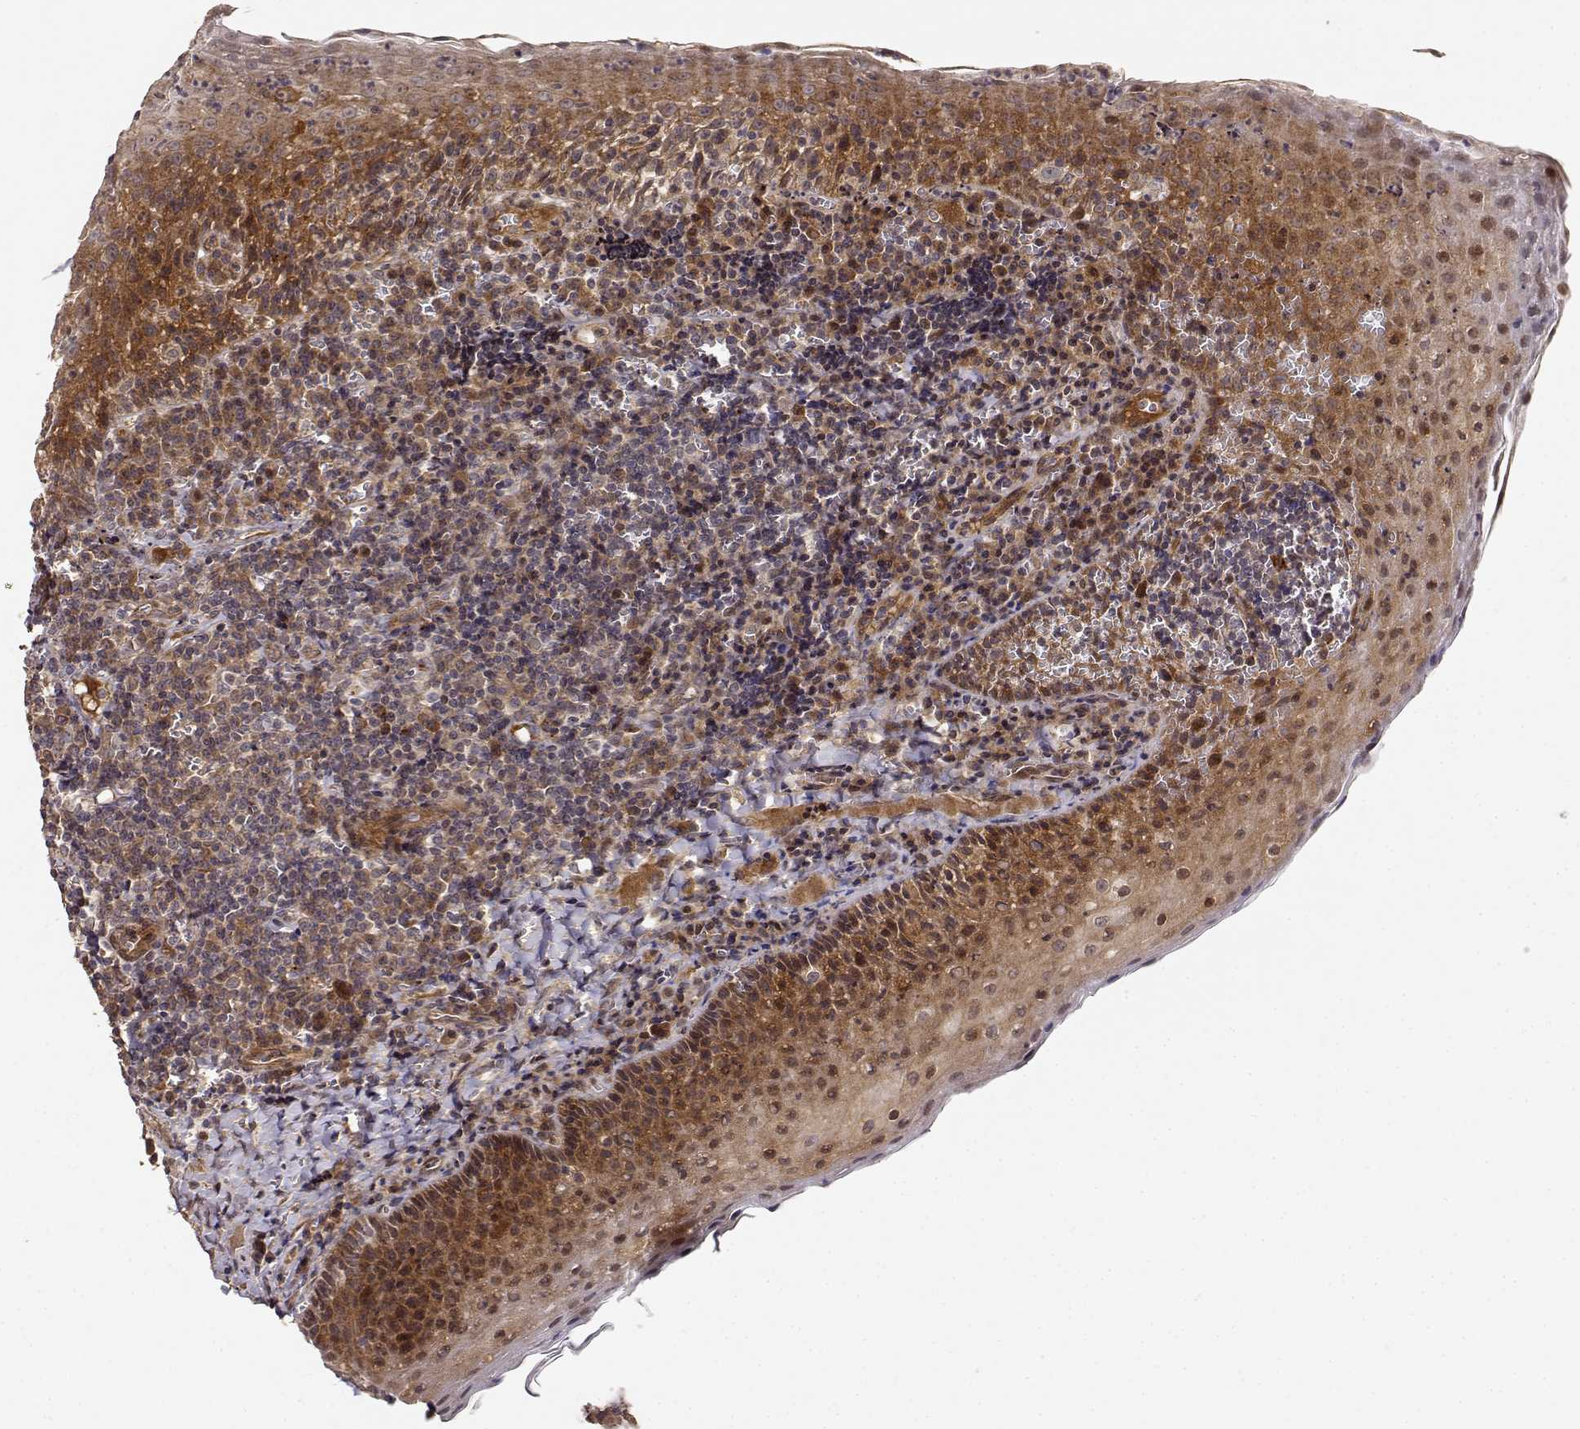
{"staining": {"intensity": "weak", "quantity": ">75%", "location": "cytoplasmic/membranous"}, "tissue": "tonsil", "cell_type": "Germinal center cells", "image_type": "normal", "snomed": [{"axis": "morphology", "description": "Normal tissue, NOS"}, {"axis": "morphology", "description": "Inflammation, NOS"}, {"axis": "topography", "description": "Tonsil"}], "caption": "About >75% of germinal center cells in benign human tonsil show weak cytoplasmic/membranous protein positivity as visualized by brown immunohistochemical staining.", "gene": "PICK1", "patient": {"sex": "female", "age": 31}}